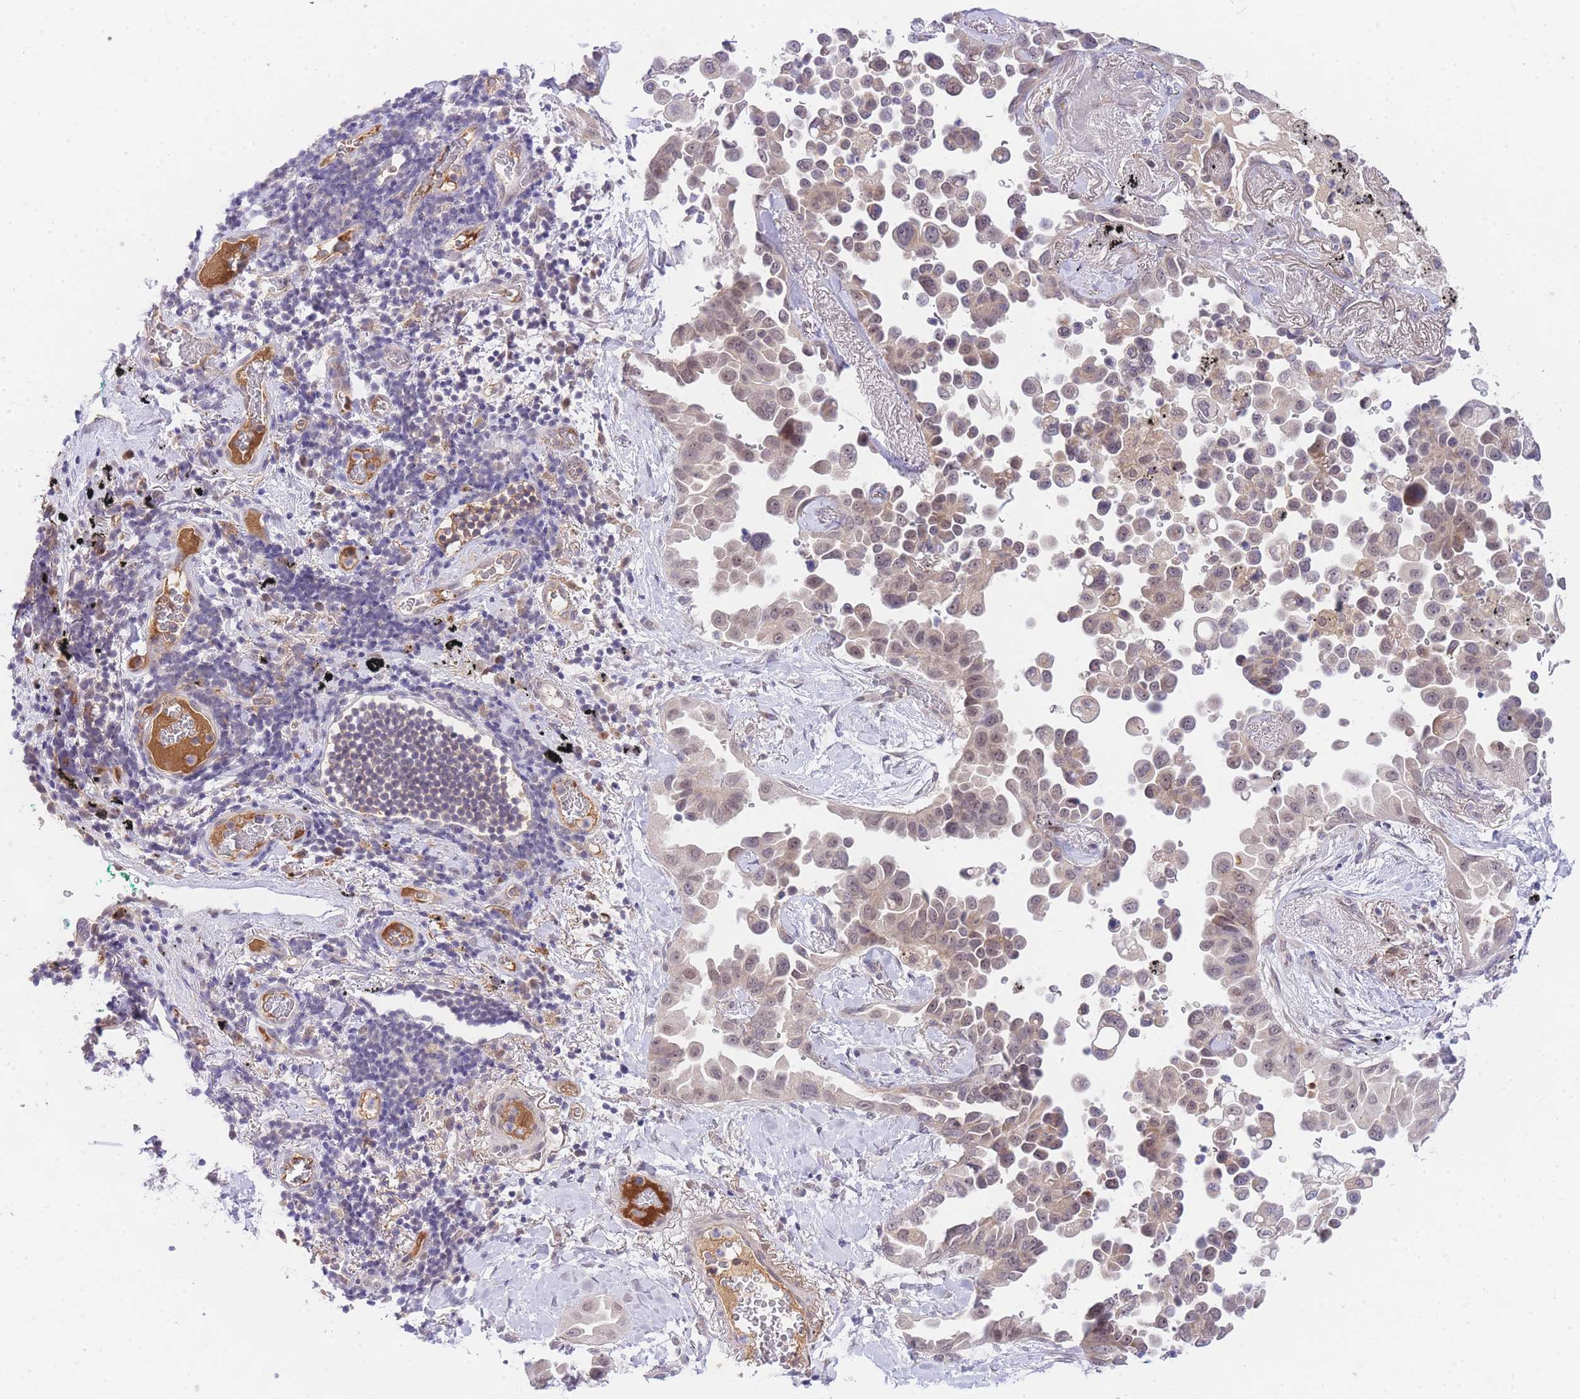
{"staining": {"intensity": "weak", "quantity": "25%-75%", "location": "nuclear"}, "tissue": "lung cancer", "cell_type": "Tumor cells", "image_type": "cancer", "snomed": [{"axis": "morphology", "description": "Adenocarcinoma, NOS"}, {"axis": "topography", "description": "Lung"}], "caption": "IHC micrograph of neoplastic tissue: lung cancer (adenocarcinoma) stained using immunohistochemistry displays low levels of weak protein expression localized specifically in the nuclear of tumor cells, appearing as a nuclear brown color.", "gene": "SLC25A33", "patient": {"sex": "female", "age": 67}}